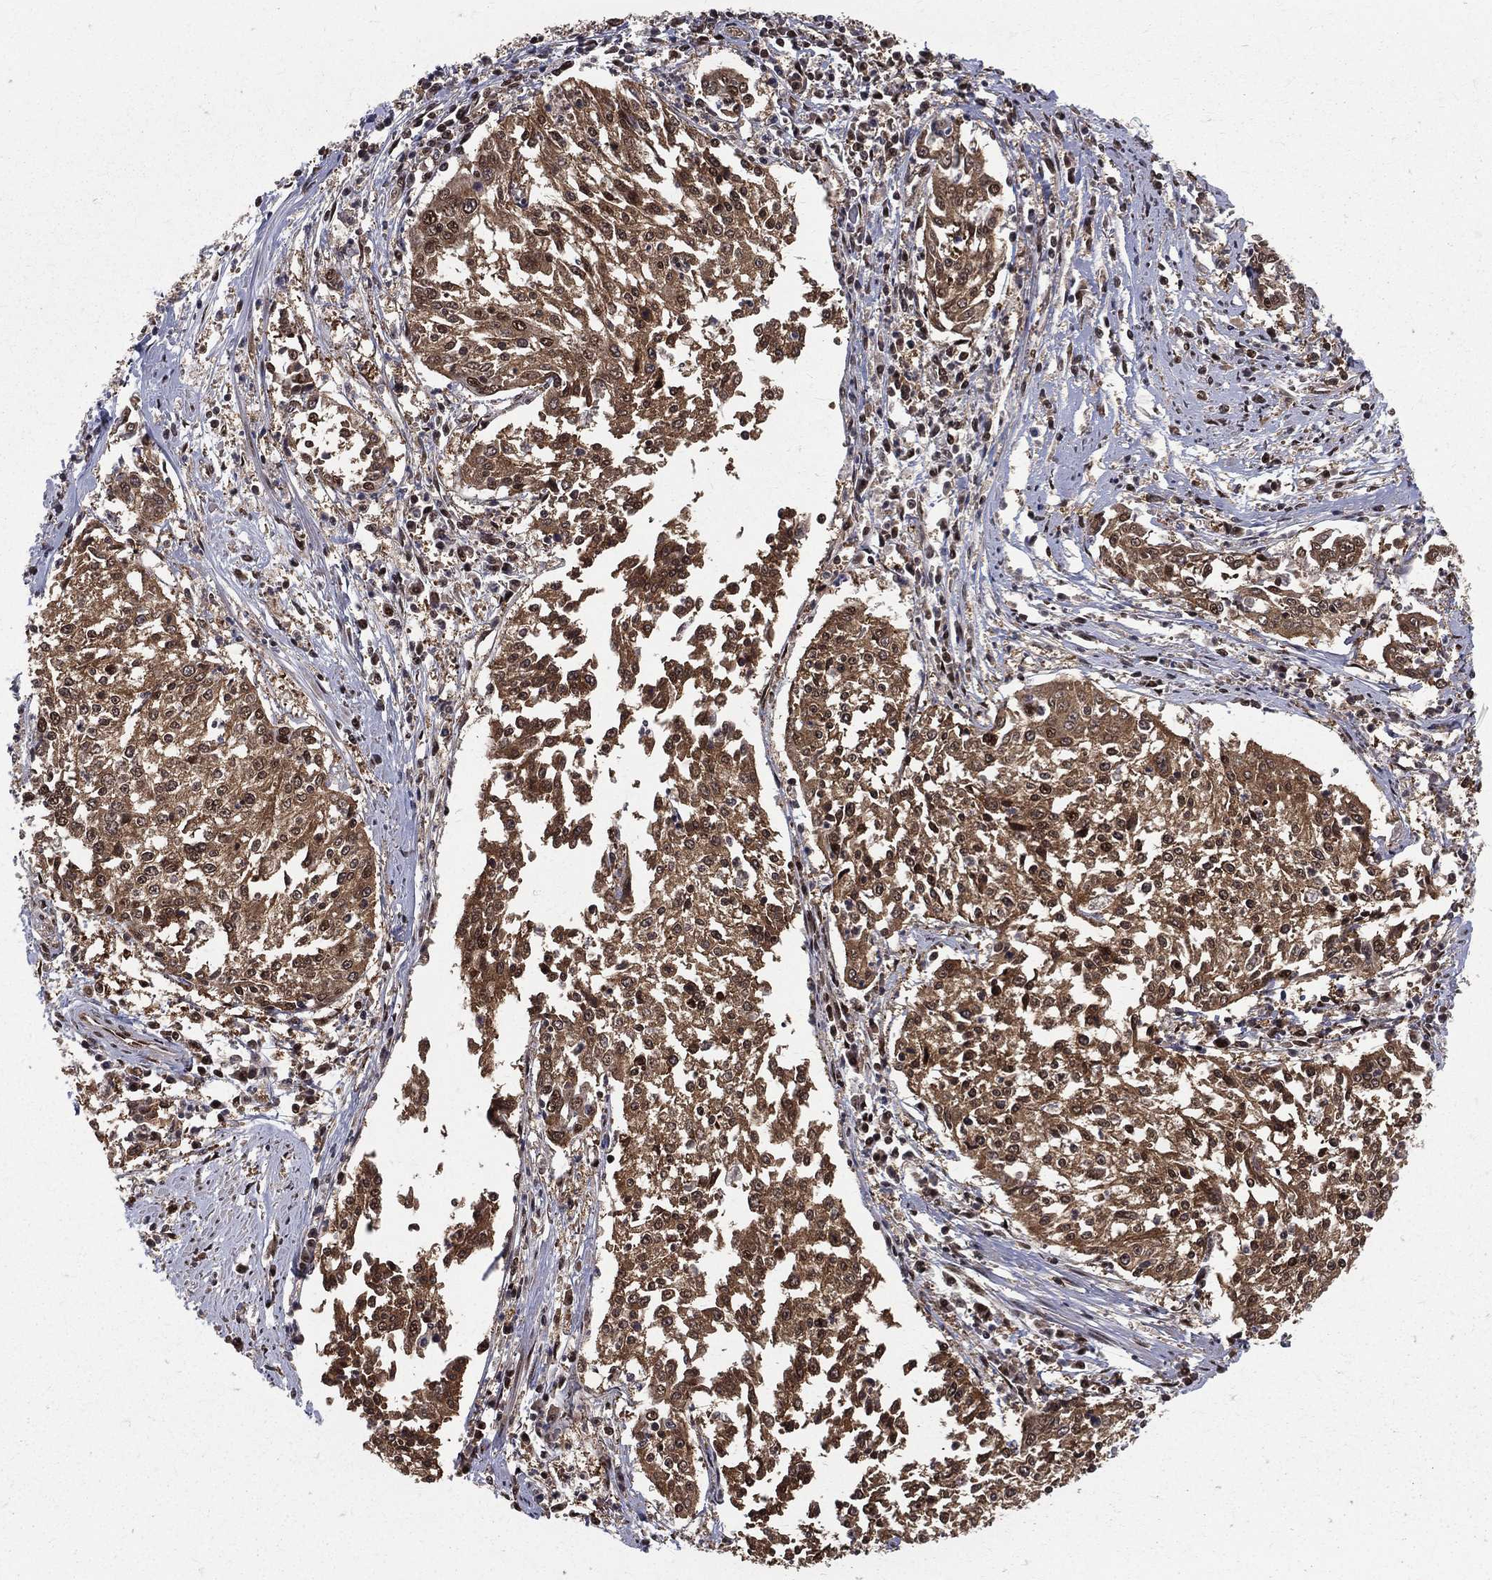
{"staining": {"intensity": "moderate", "quantity": ">75%", "location": "cytoplasmic/membranous,nuclear"}, "tissue": "cervical cancer", "cell_type": "Tumor cells", "image_type": "cancer", "snomed": [{"axis": "morphology", "description": "Squamous cell carcinoma, NOS"}, {"axis": "topography", "description": "Cervix"}], "caption": "IHC (DAB (3,3'-diaminobenzidine)) staining of human cervical cancer (squamous cell carcinoma) demonstrates moderate cytoplasmic/membranous and nuclear protein staining in approximately >75% of tumor cells.", "gene": "COPS4", "patient": {"sex": "female", "age": 41}}